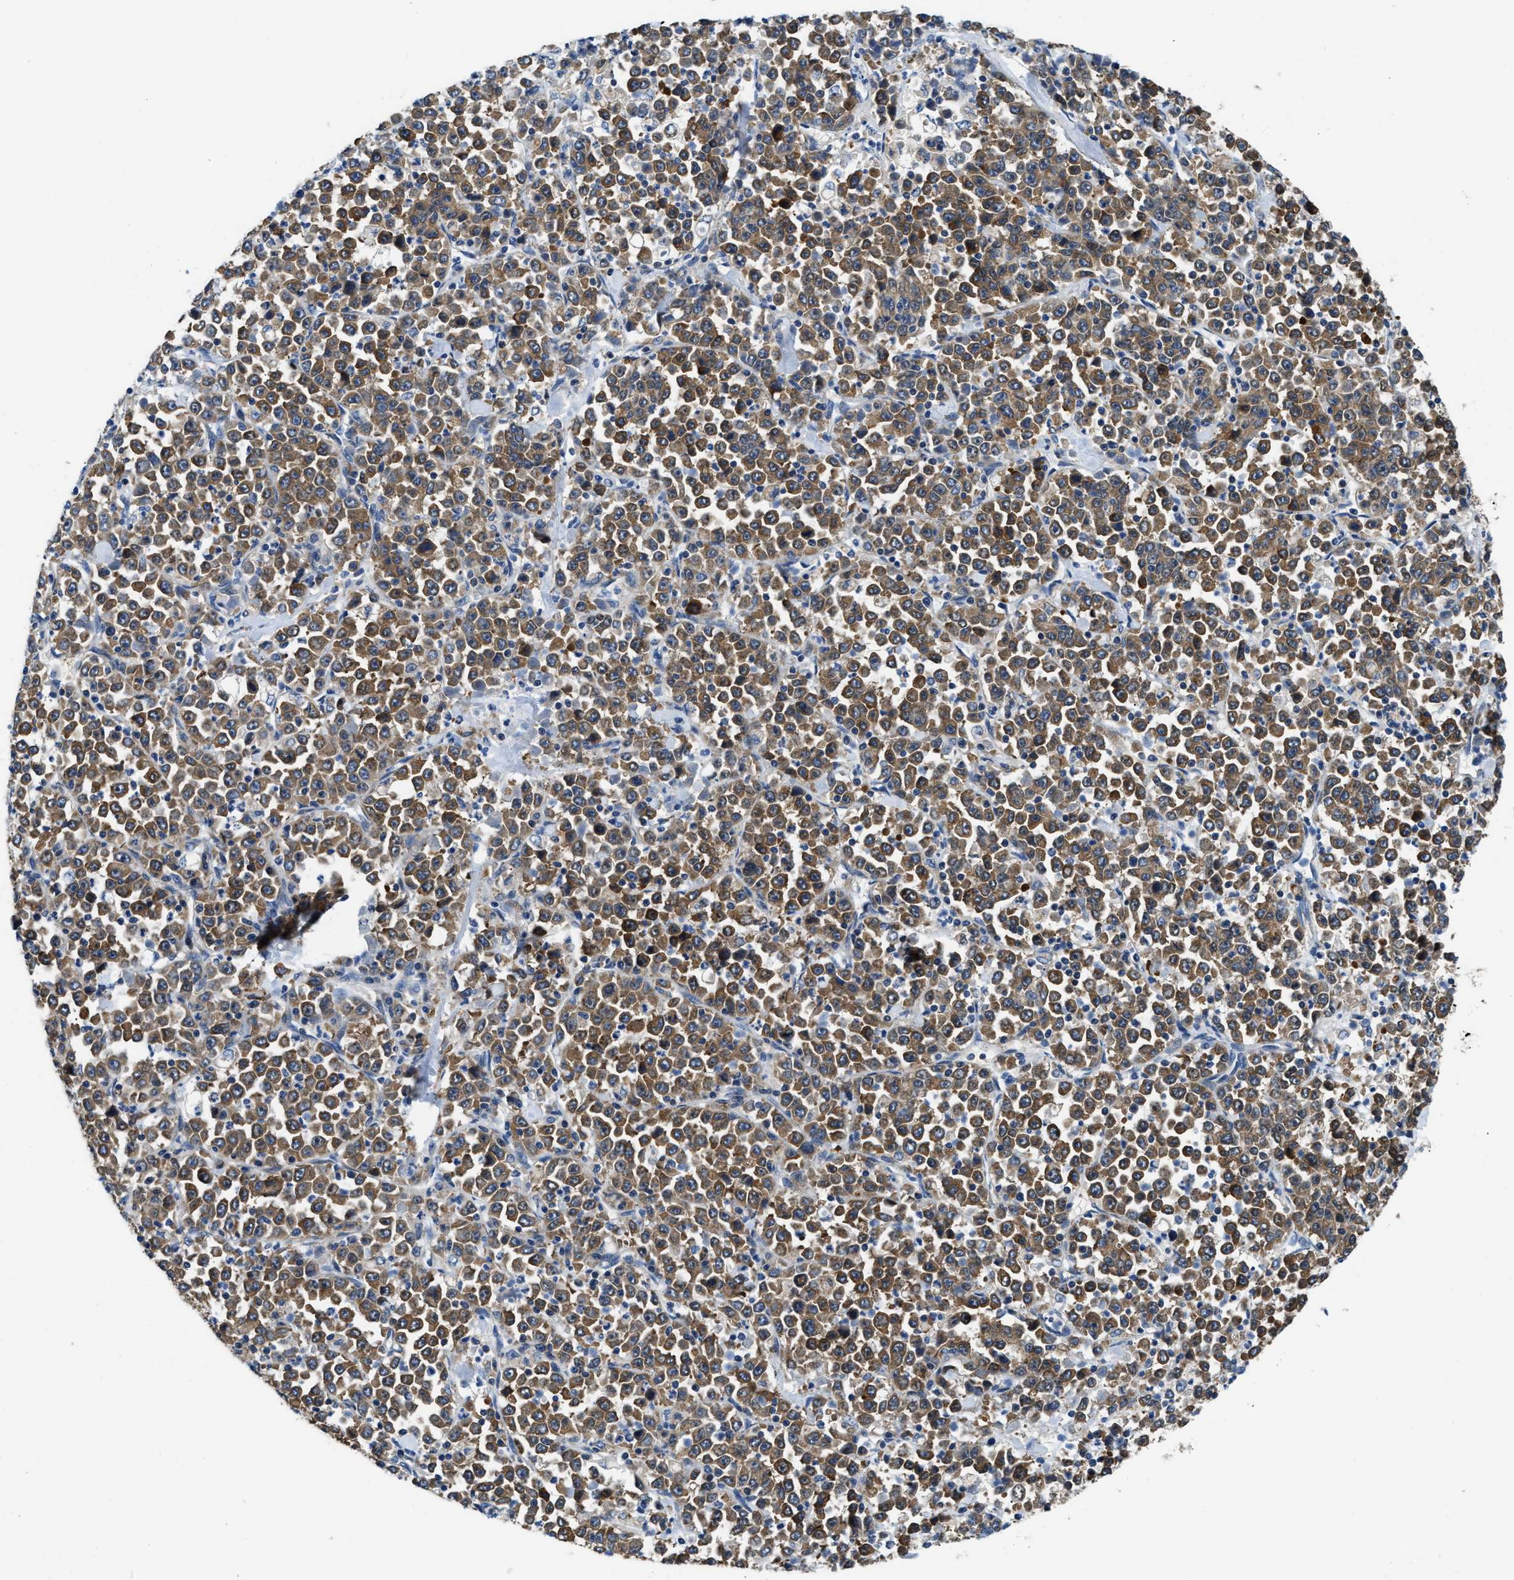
{"staining": {"intensity": "moderate", "quantity": ">75%", "location": "cytoplasmic/membranous"}, "tissue": "stomach cancer", "cell_type": "Tumor cells", "image_type": "cancer", "snomed": [{"axis": "morphology", "description": "Normal tissue, NOS"}, {"axis": "morphology", "description": "Adenocarcinoma, NOS"}, {"axis": "topography", "description": "Stomach, upper"}, {"axis": "topography", "description": "Stomach"}], "caption": "This is an image of IHC staining of stomach cancer, which shows moderate staining in the cytoplasmic/membranous of tumor cells.", "gene": "CCM2", "patient": {"sex": "male", "age": 59}}